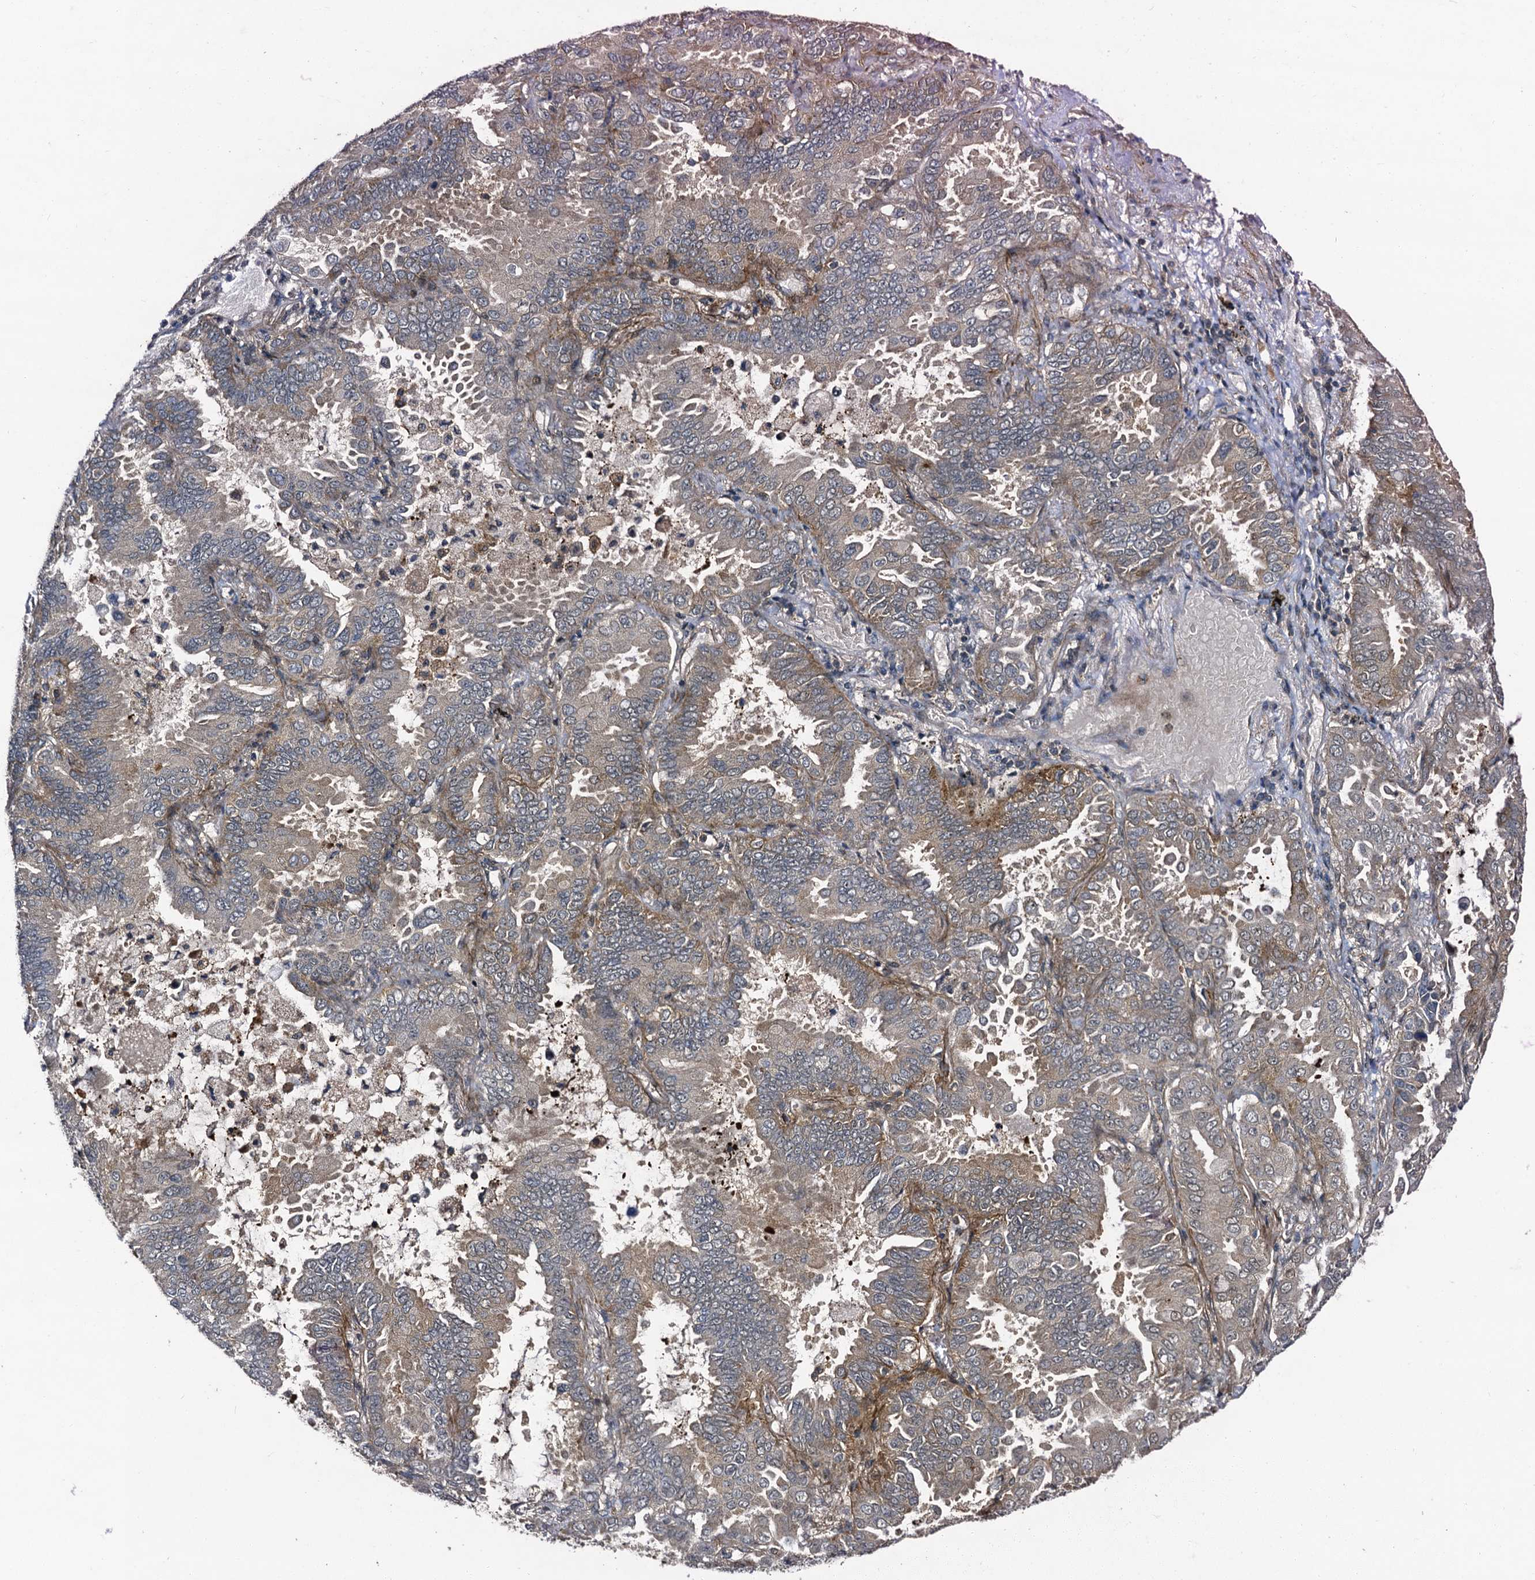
{"staining": {"intensity": "weak", "quantity": "25%-75%", "location": "cytoplasmic/membranous"}, "tissue": "lung cancer", "cell_type": "Tumor cells", "image_type": "cancer", "snomed": [{"axis": "morphology", "description": "Adenocarcinoma, NOS"}, {"axis": "topography", "description": "Lung"}], "caption": "Weak cytoplasmic/membranous protein expression is identified in about 25%-75% of tumor cells in lung adenocarcinoma.", "gene": "KXD1", "patient": {"sex": "male", "age": 64}}